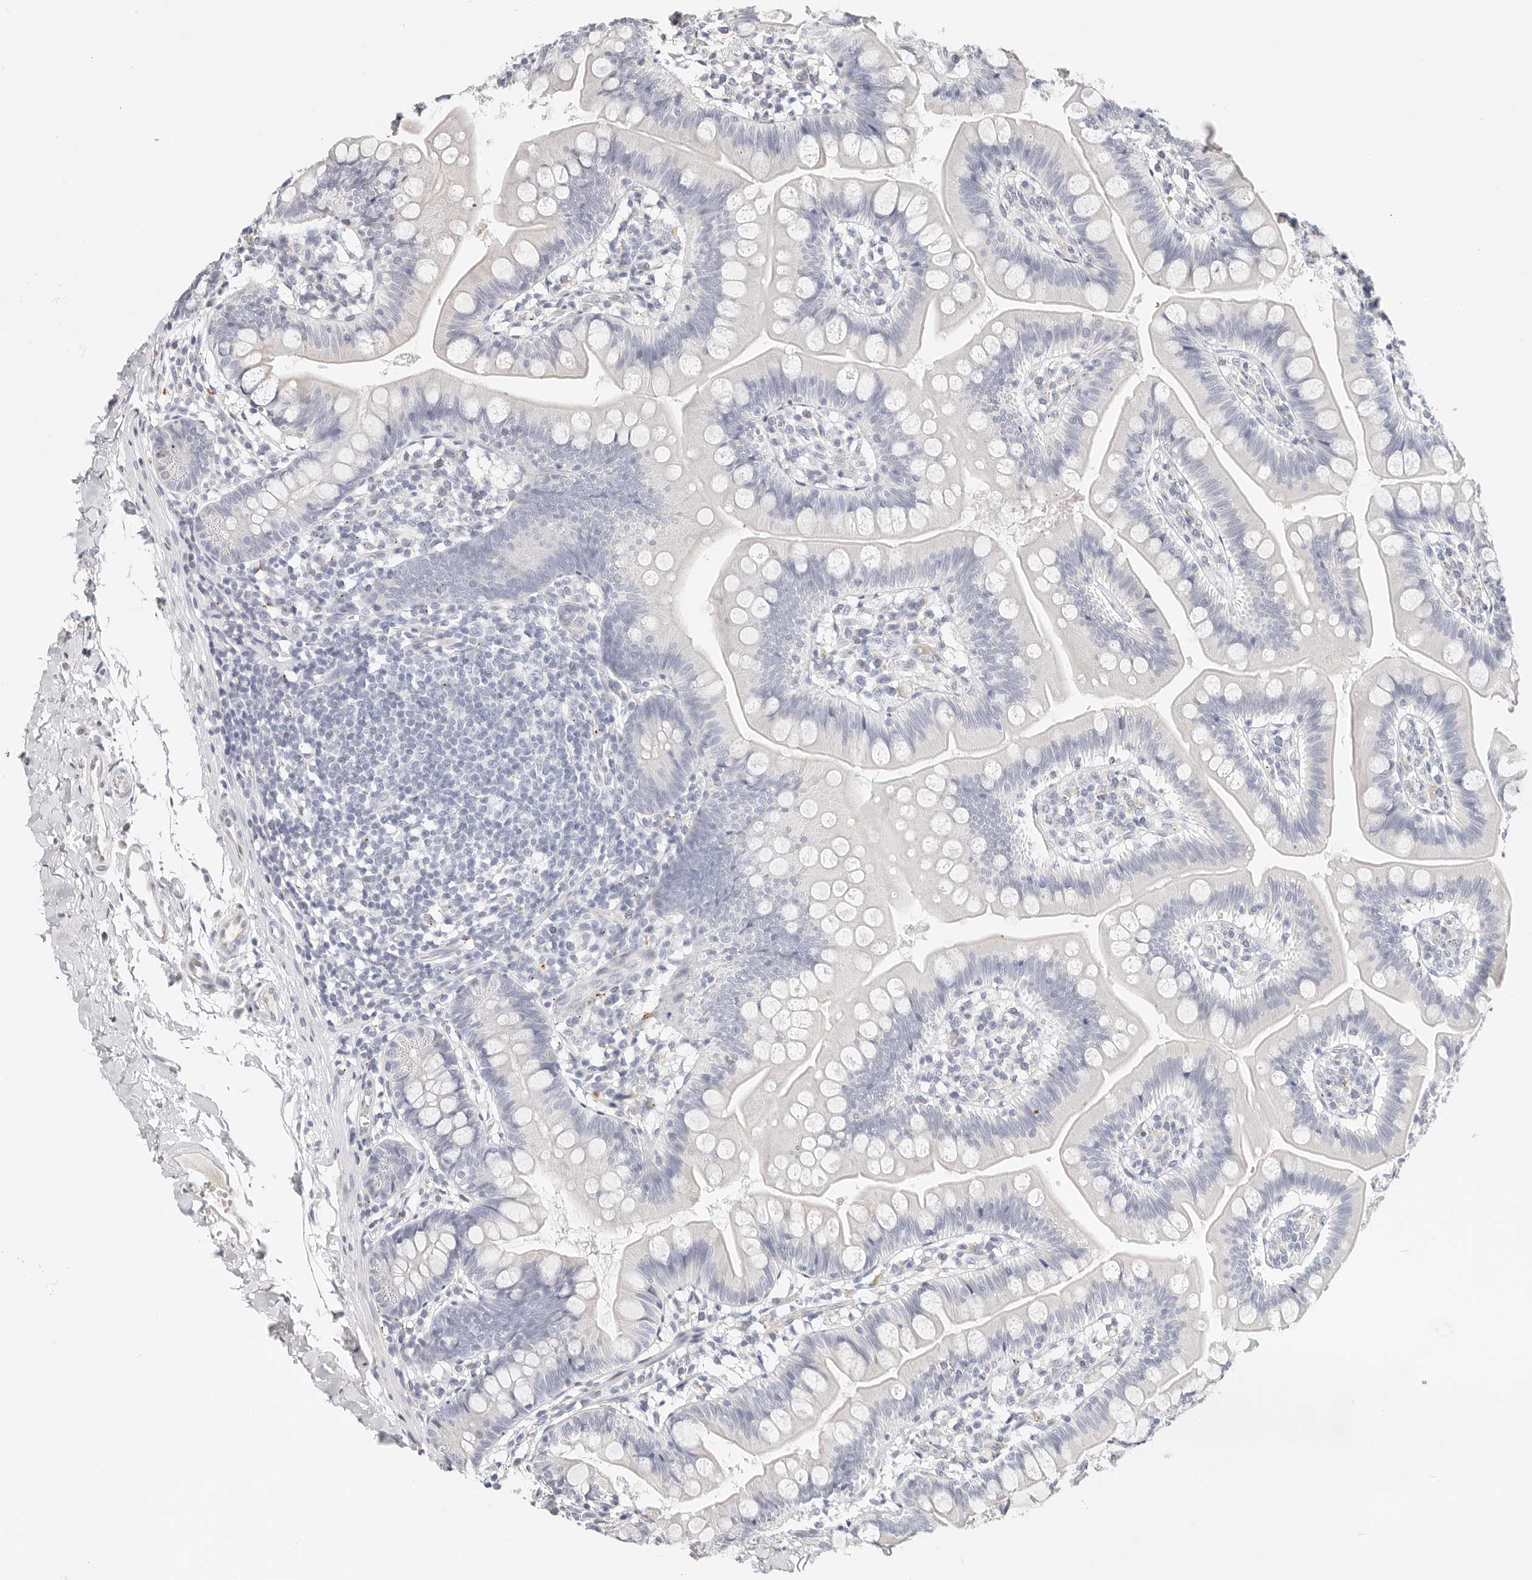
{"staining": {"intensity": "weak", "quantity": "<25%", "location": "cytoplasmic/membranous"}, "tissue": "small intestine", "cell_type": "Glandular cells", "image_type": "normal", "snomed": [{"axis": "morphology", "description": "Normal tissue, NOS"}, {"axis": "topography", "description": "Small intestine"}], "caption": "Photomicrograph shows no protein staining in glandular cells of benign small intestine. (Stains: DAB (3,3'-diaminobenzidine) IHC with hematoxylin counter stain, Microscopy: brightfield microscopy at high magnification).", "gene": "ZRANB1", "patient": {"sex": "male", "age": 7}}